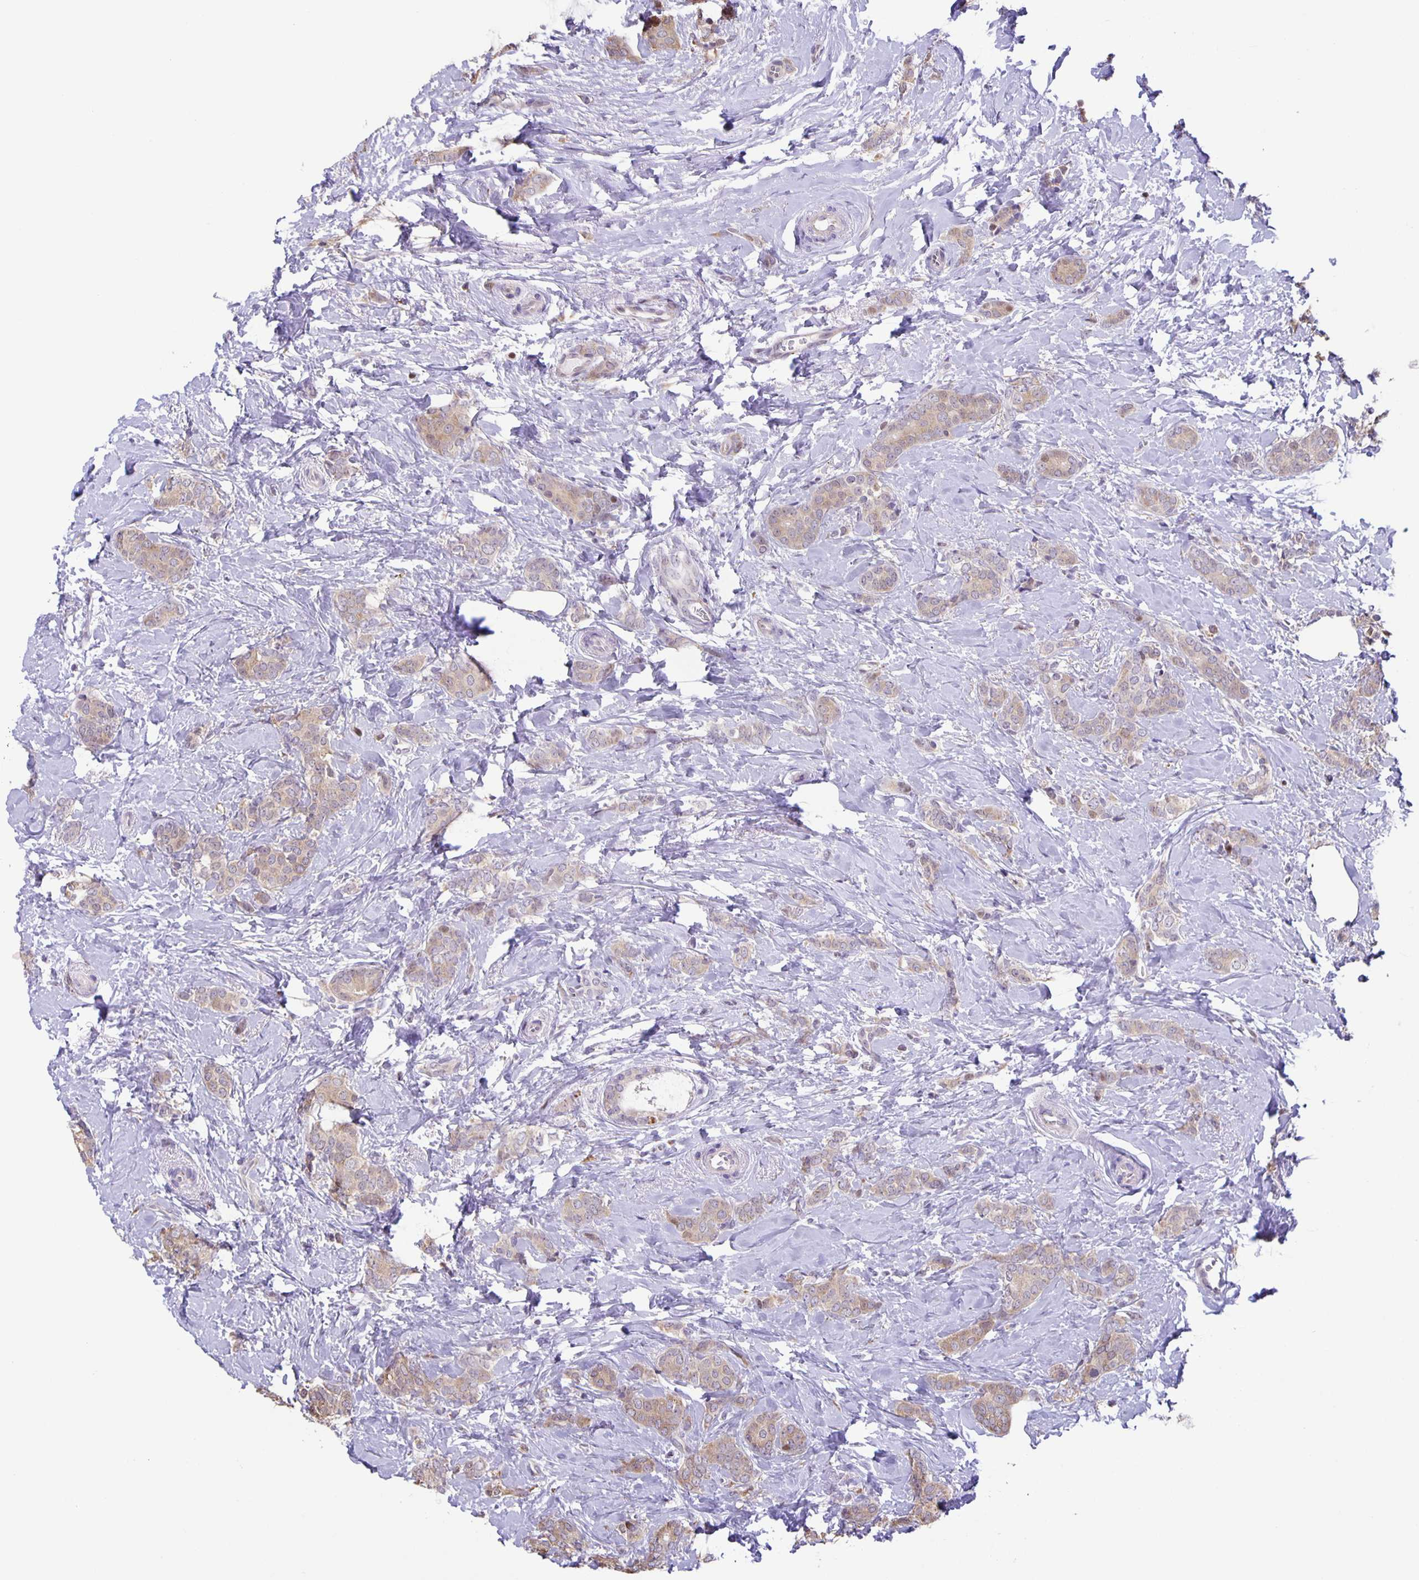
{"staining": {"intensity": "weak", "quantity": ">75%", "location": "cytoplasmic/membranous"}, "tissue": "breast cancer", "cell_type": "Tumor cells", "image_type": "cancer", "snomed": [{"axis": "morphology", "description": "Normal tissue, NOS"}, {"axis": "morphology", "description": "Duct carcinoma"}, {"axis": "topography", "description": "Breast"}], "caption": "Protein expression analysis of breast cancer demonstrates weak cytoplasmic/membranous staining in approximately >75% of tumor cells.", "gene": "MAPK12", "patient": {"sex": "female", "age": 77}}